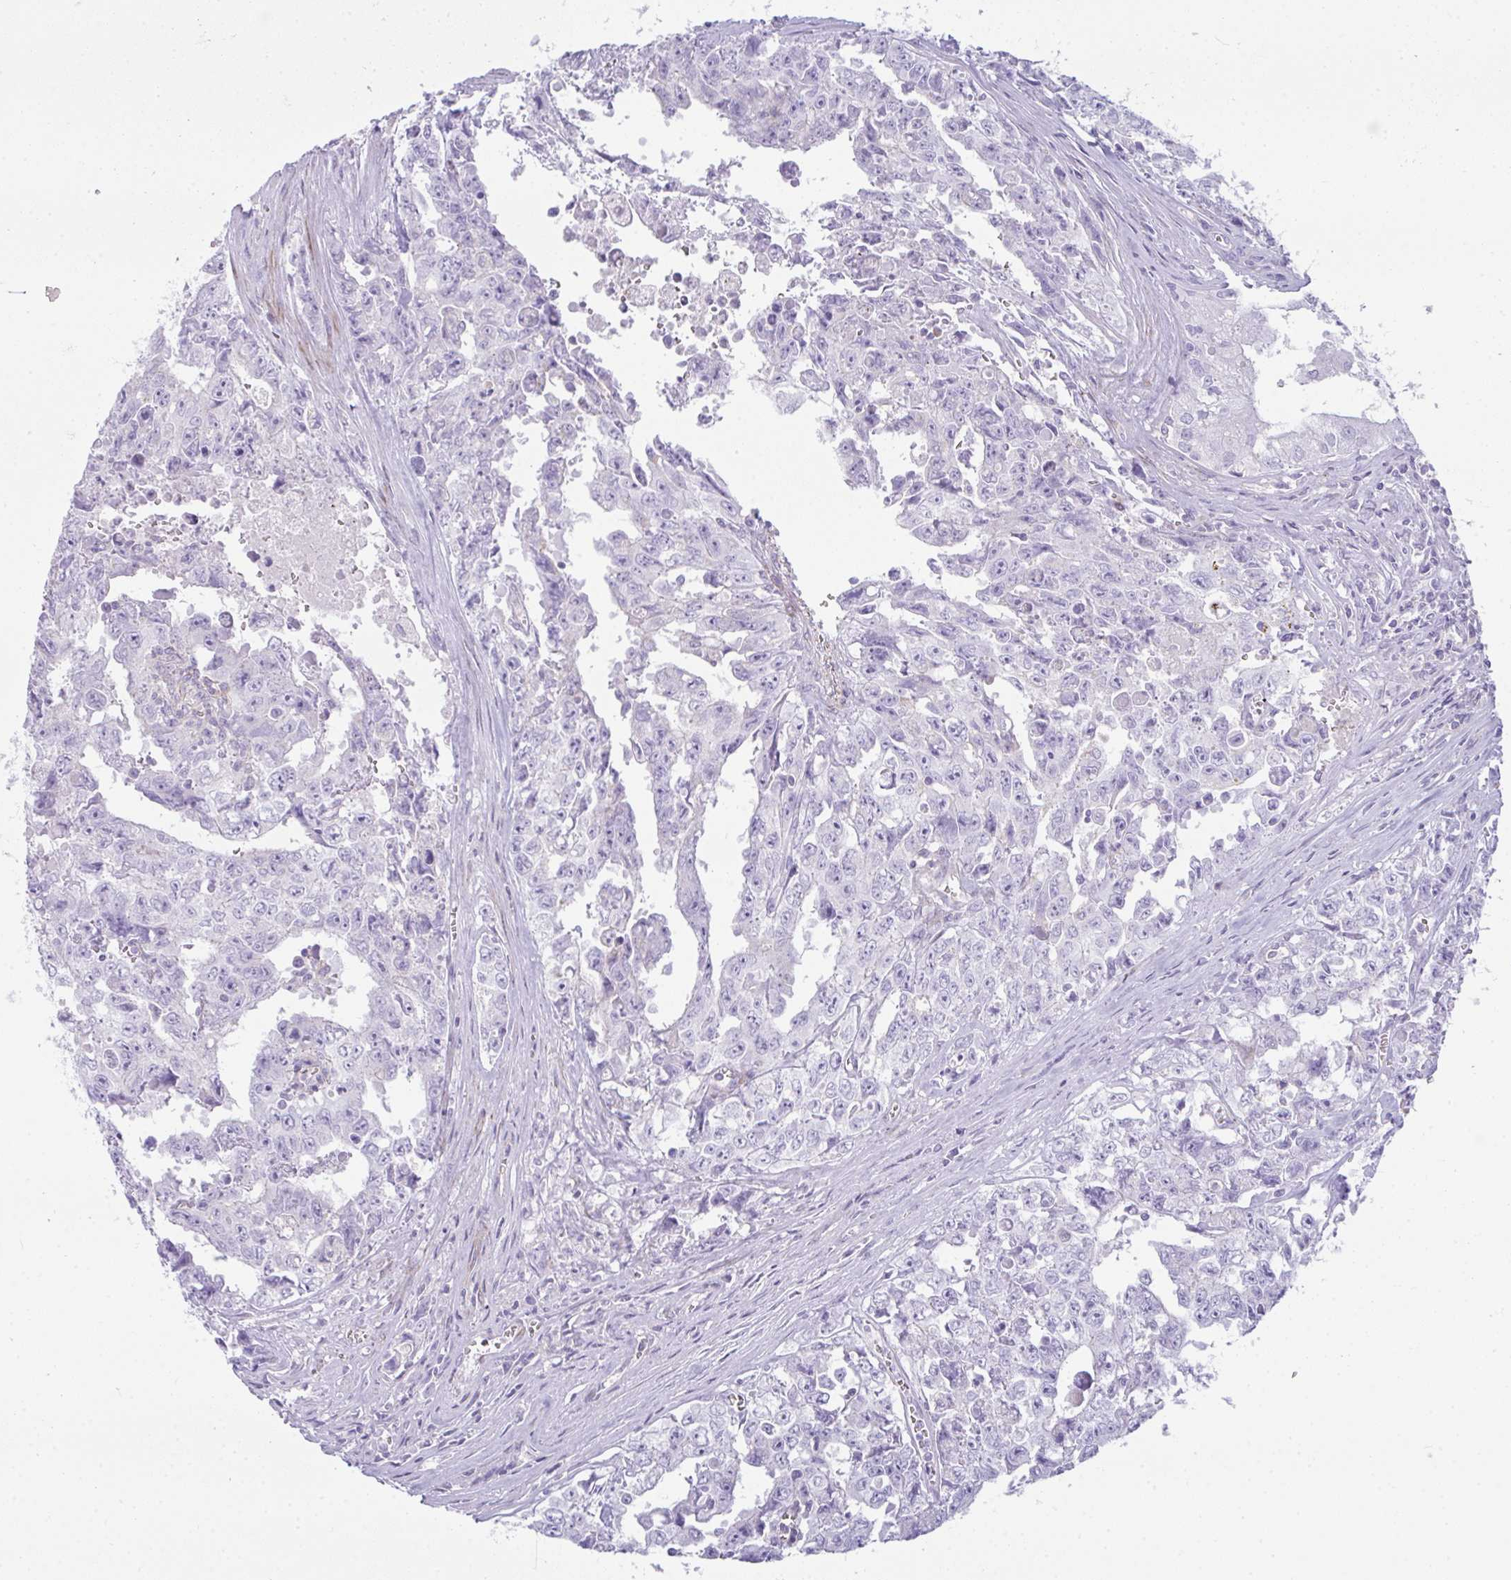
{"staining": {"intensity": "negative", "quantity": "none", "location": "none"}, "tissue": "testis cancer", "cell_type": "Tumor cells", "image_type": "cancer", "snomed": [{"axis": "morphology", "description": "Carcinoma, Embryonal, NOS"}, {"axis": "topography", "description": "Testis"}], "caption": "DAB immunohistochemical staining of human testis embryonal carcinoma displays no significant staining in tumor cells.", "gene": "CDRT15", "patient": {"sex": "male", "age": 24}}